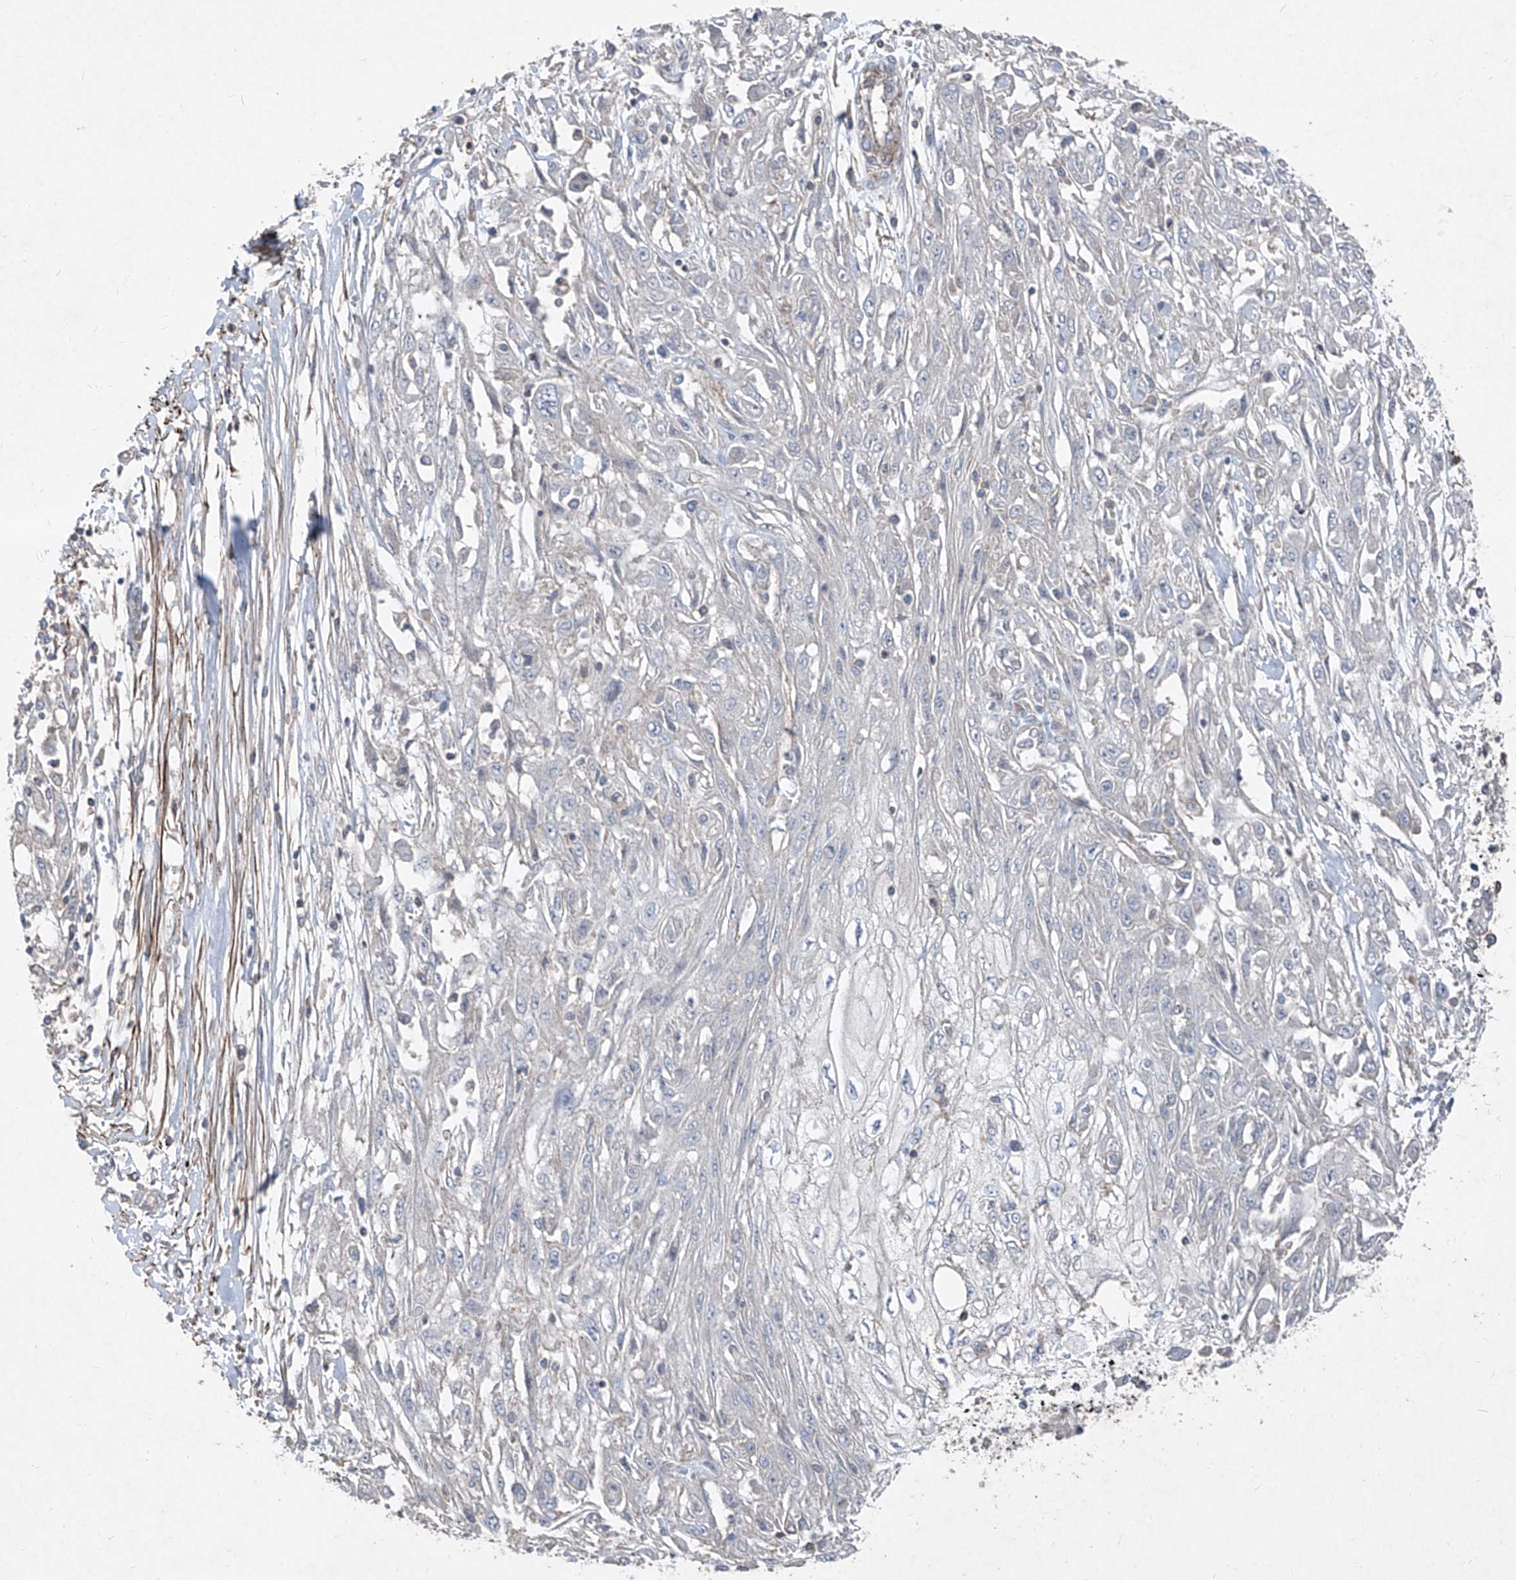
{"staining": {"intensity": "negative", "quantity": "none", "location": "none"}, "tissue": "skin cancer", "cell_type": "Tumor cells", "image_type": "cancer", "snomed": [{"axis": "morphology", "description": "Squamous cell carcinoma, NOS"}, {"axis": "morphology", "description": "Squamous cell carcinoma, metastatic, NOS"}, {"axis": "topography", "description": "Skin"}, {"axis": "topography", "description": "Lymph node"}], "caption": "This is a image of immunohistochemistry (IHC) staining of skin cancer (squamous cell carcinoma), which shows no staining in tumor cells.", "gene": "UFD1", "patient": {"sex": "male", "age": 75}}